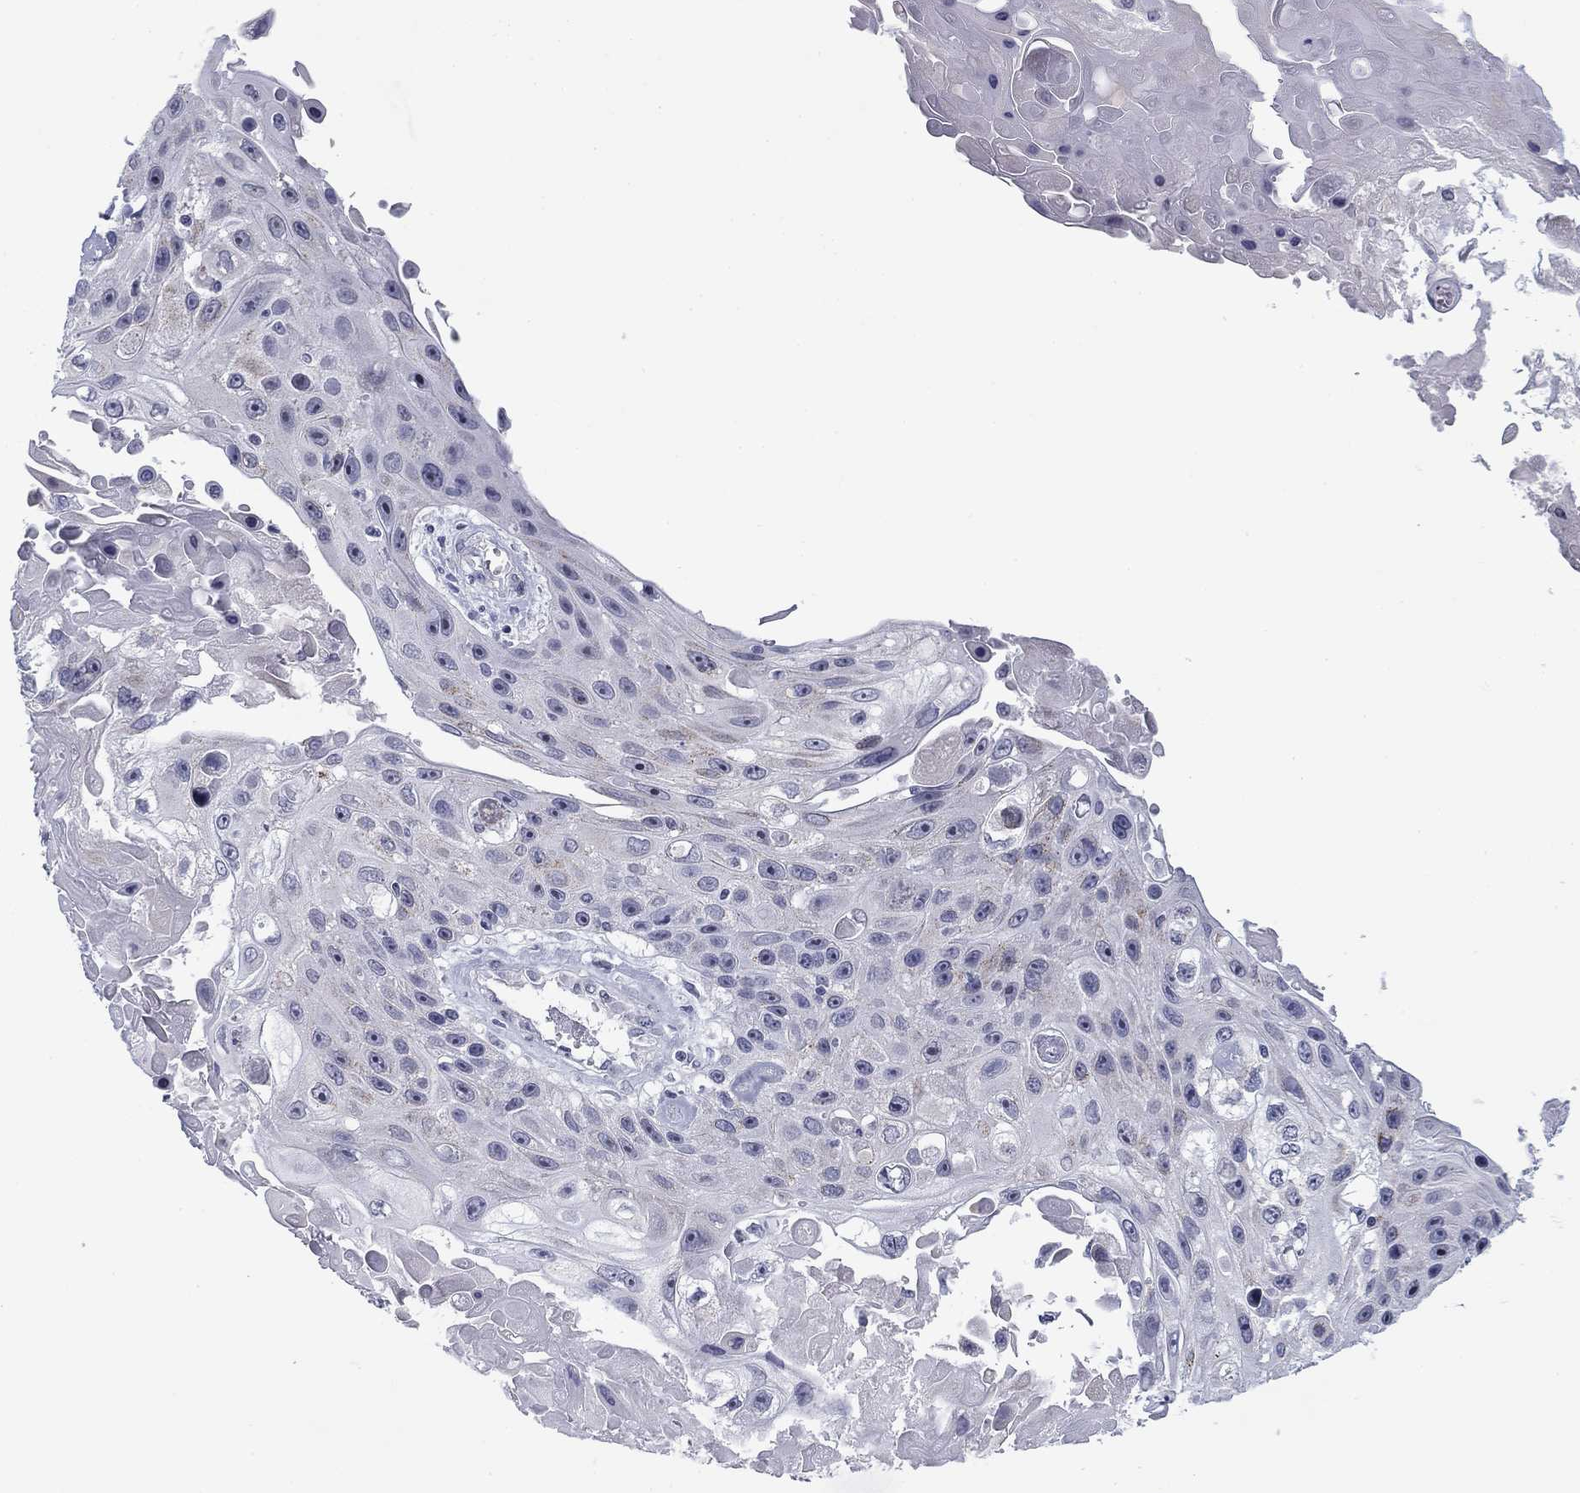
{"staining": {"intensity": "negative", "quantity": "none", "location": "none"}, "tissue": "skin cancer", "cell_type": "Tumor cells", "image_type": "cancer", "snomed": [{"axis": "morphology", "description": "Squamous cell carcinoma, NOS"}, {"axis": "topography", "description": "Skin"}], "caption": "Squamous cell carcinoma (skin) was stained to show a protein in brown. There is no significant staining in tumor cells. (DAB (3,3'-diaminobenzidine) immunohistochemistry (IHC), high magnification).", "gene": "PRPH", "patient": {"sex": "male", "age": 82}}